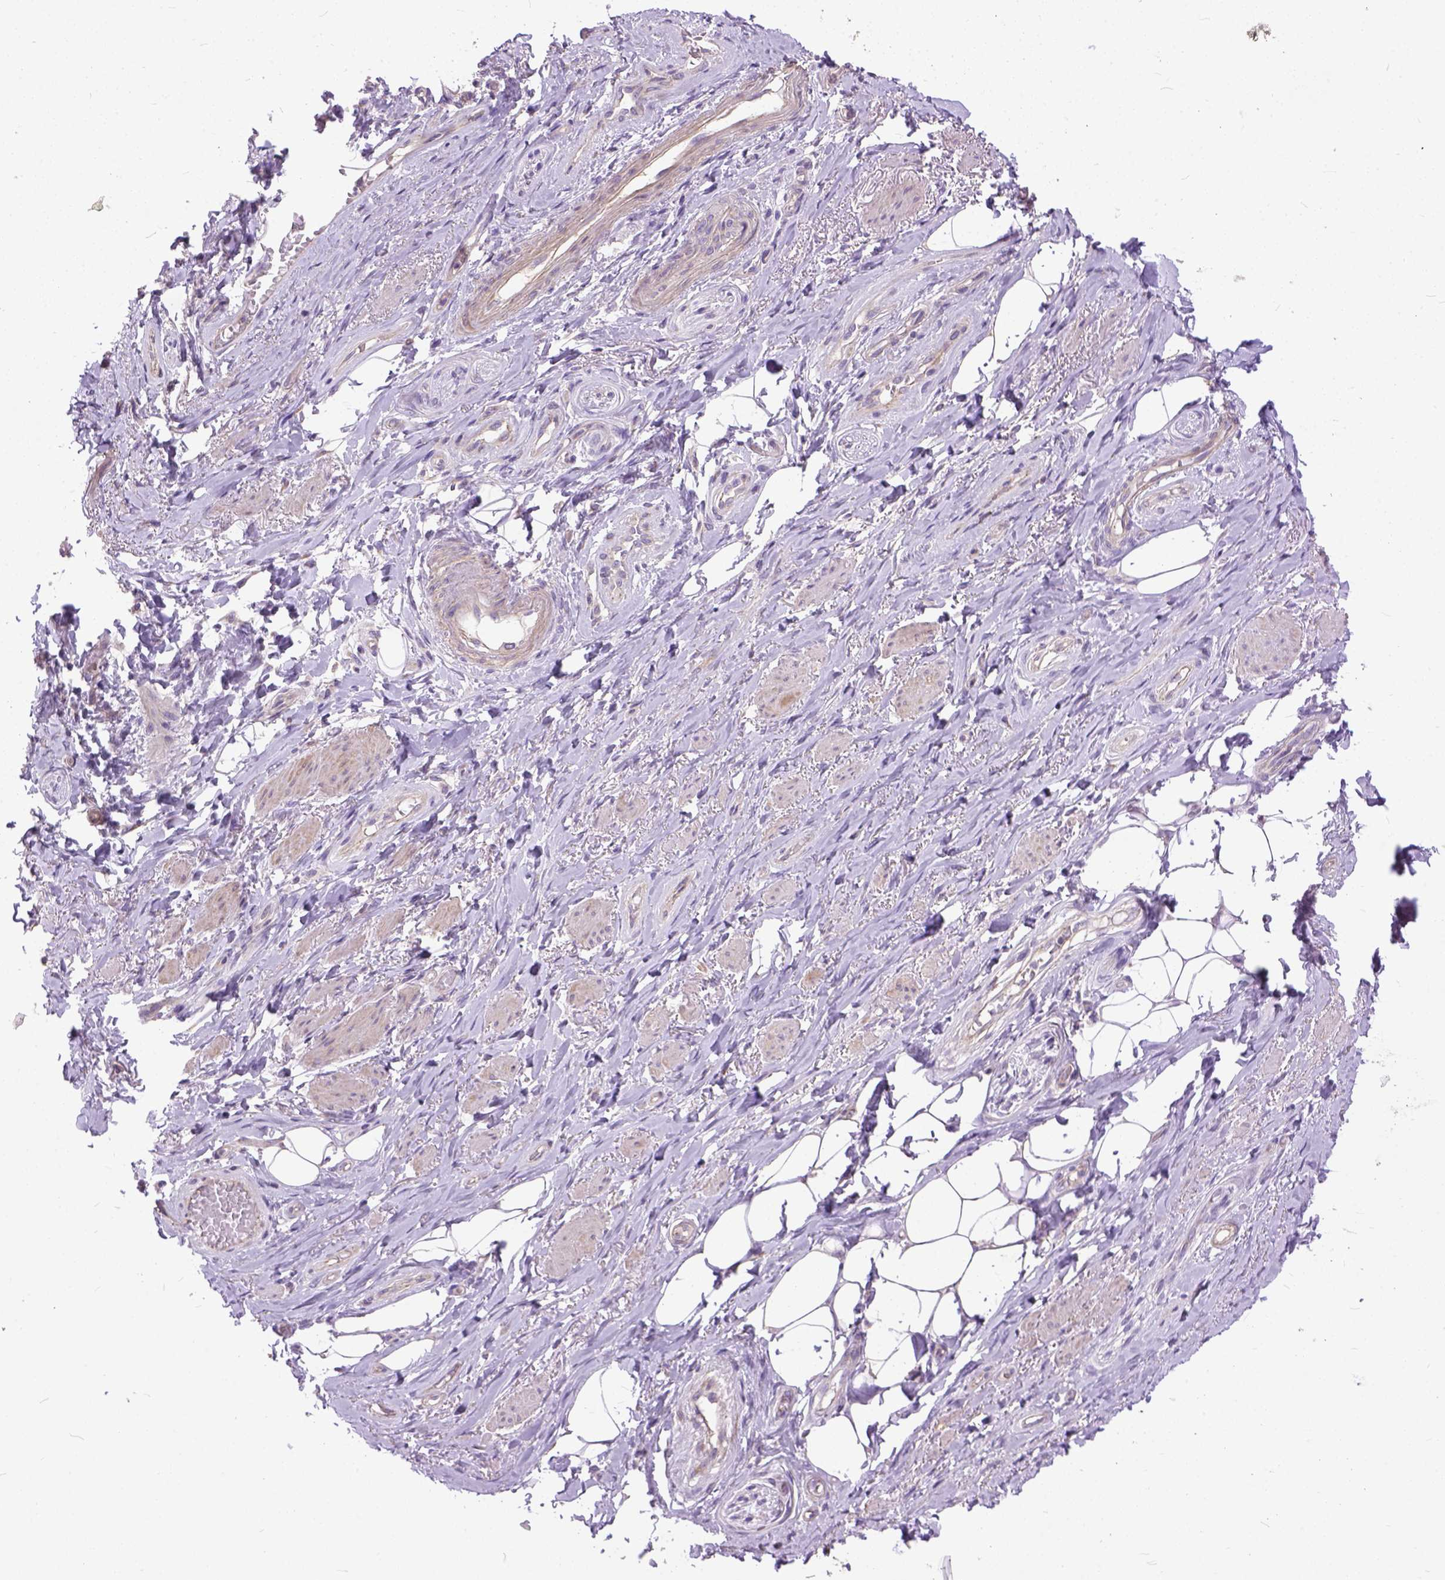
{"staining": {"intensity": "negative", "quantity": "none", "location": "none"}, "tissue": "adipose tissue", "cell_type": "Adipocytes", "image_type": "normal", "snomed": [{"axis": "morphology", "description": "Normal tissue, NOS"}, {"axis": "topography", "description": "Anal"}, {"axis": "topography", "description": "Peripheral nerve tissue"}], "caption": "This image is of benign adipose tissue stained with immunohistochemistry (IHC) to label a protein in brown with the nuclei are counter-stained blue. There is no expression in adipocytes. Nuclei are stained in blue.", "gene": "BANF2", "patient": {"sex": "male", "age": 53}}